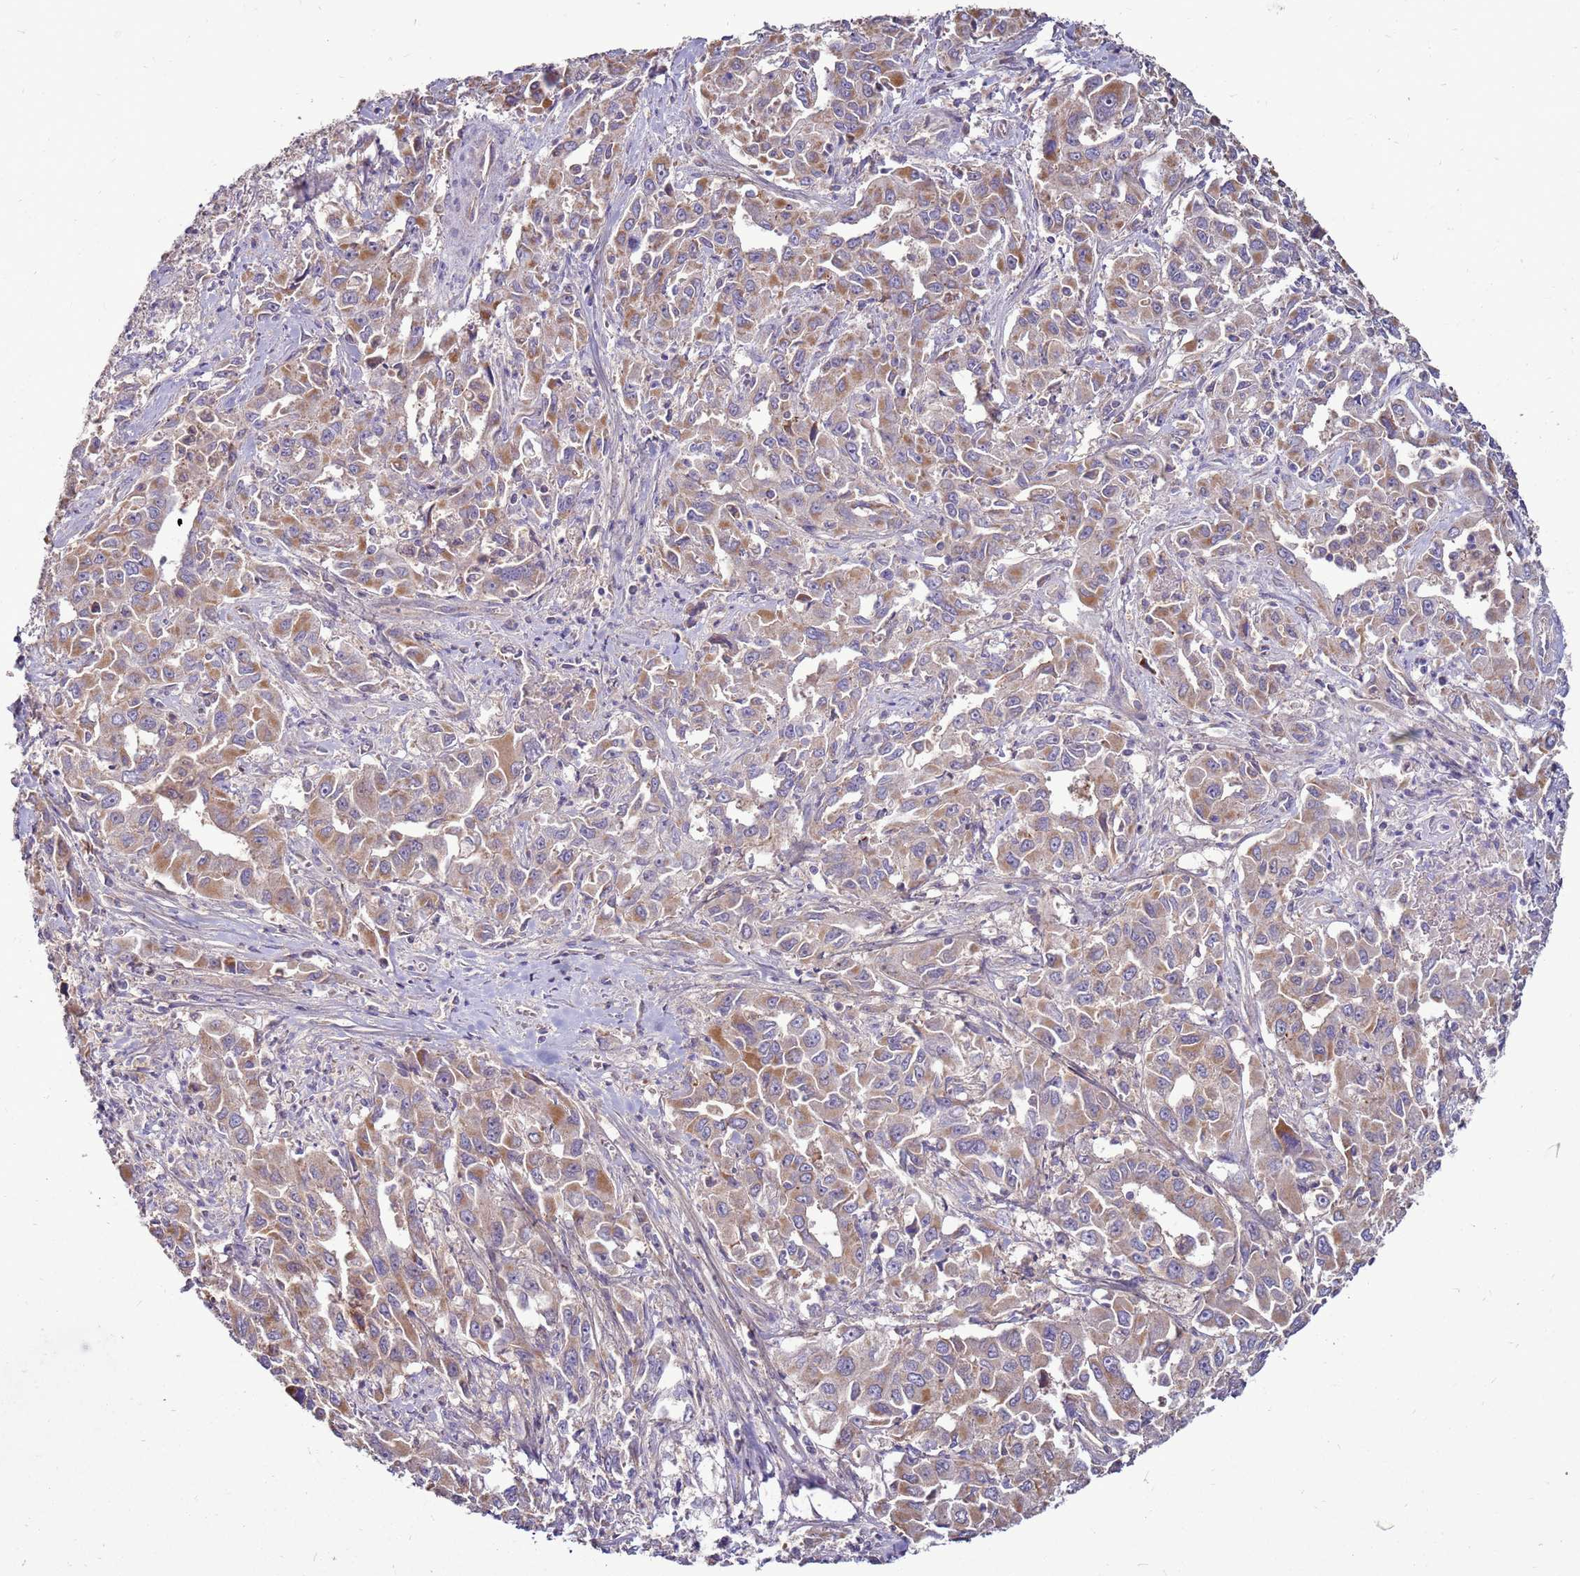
{"staining": {"intensity": "moderate", "quantity": ">75%", "location": "cytoplasmic/membranous"}, "tissue": "liver cancer", "cell_type": "Tumor cells", "image_type": "cancer", "snomed": [{"axis": "morphology", "description": "Carcinoma, Hepatocellular, NOS"}, {"axis": "topography", "description": "Liver"}], "caption": "Protein analysis of hepatocellular carcinoma (liver) tissue exhibits moderate cytoplasmic/membranous expression in approximately >75% of tumor cells.", "gene": "TRAPPC4", "patient": {"sex": "male", "age": 63}}